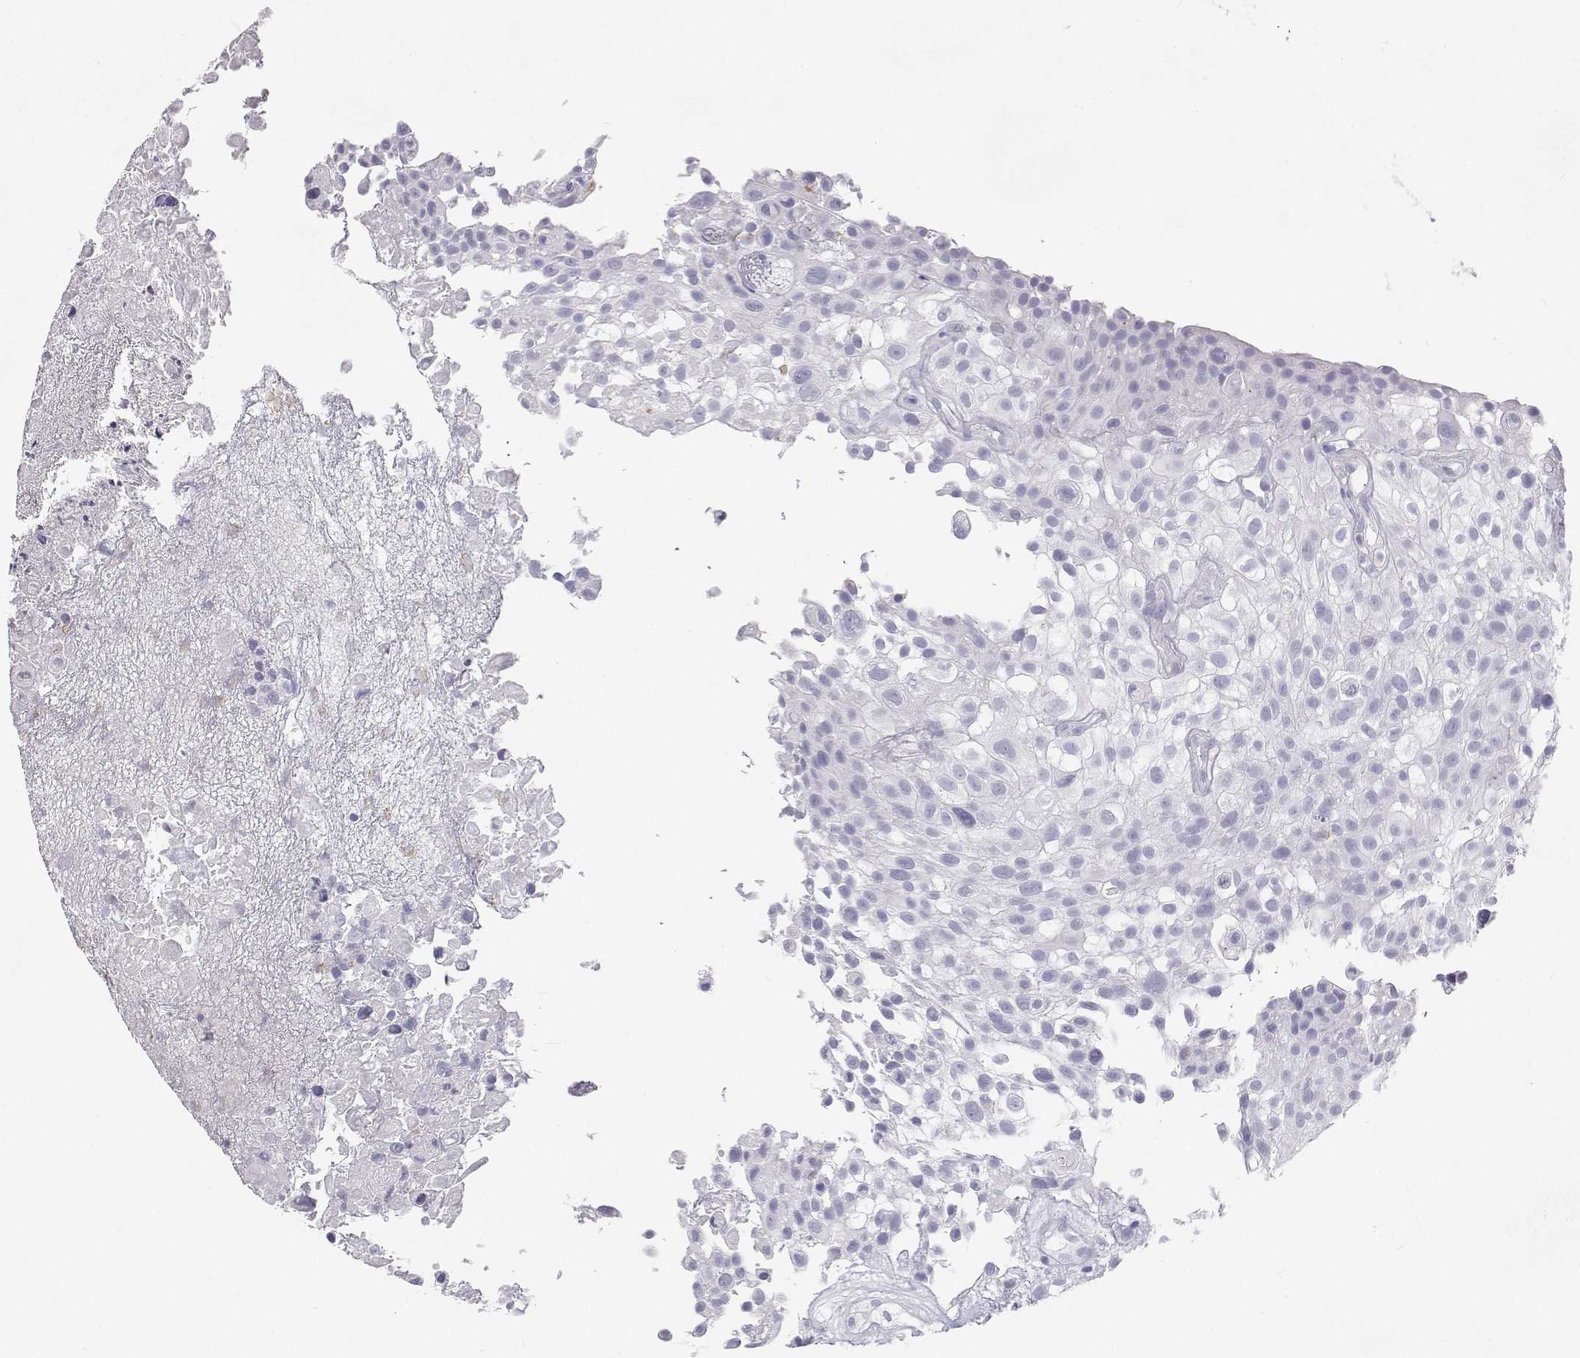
{"staining": {"intensity": "negative", "quantity": "none", "location": "none"}, "tissue": "urothelial cancer", "cell_type": "Tumor cells", "image_type": "cancer", "snomed": [{"axis": "morphology", "description": "Urothelial carcinoma, High grade"}, {"axis": "topography", "description": "Urinary bladder"}], "caption": "Immunohistochemistry (IHC) micrograph of urothelial carcinoma (high-grade) stained for a protein (brown), which exhibits no expression in tumor cells.", "gene": "SFTPB", "patient": {"sex": "male", "age": 56}}